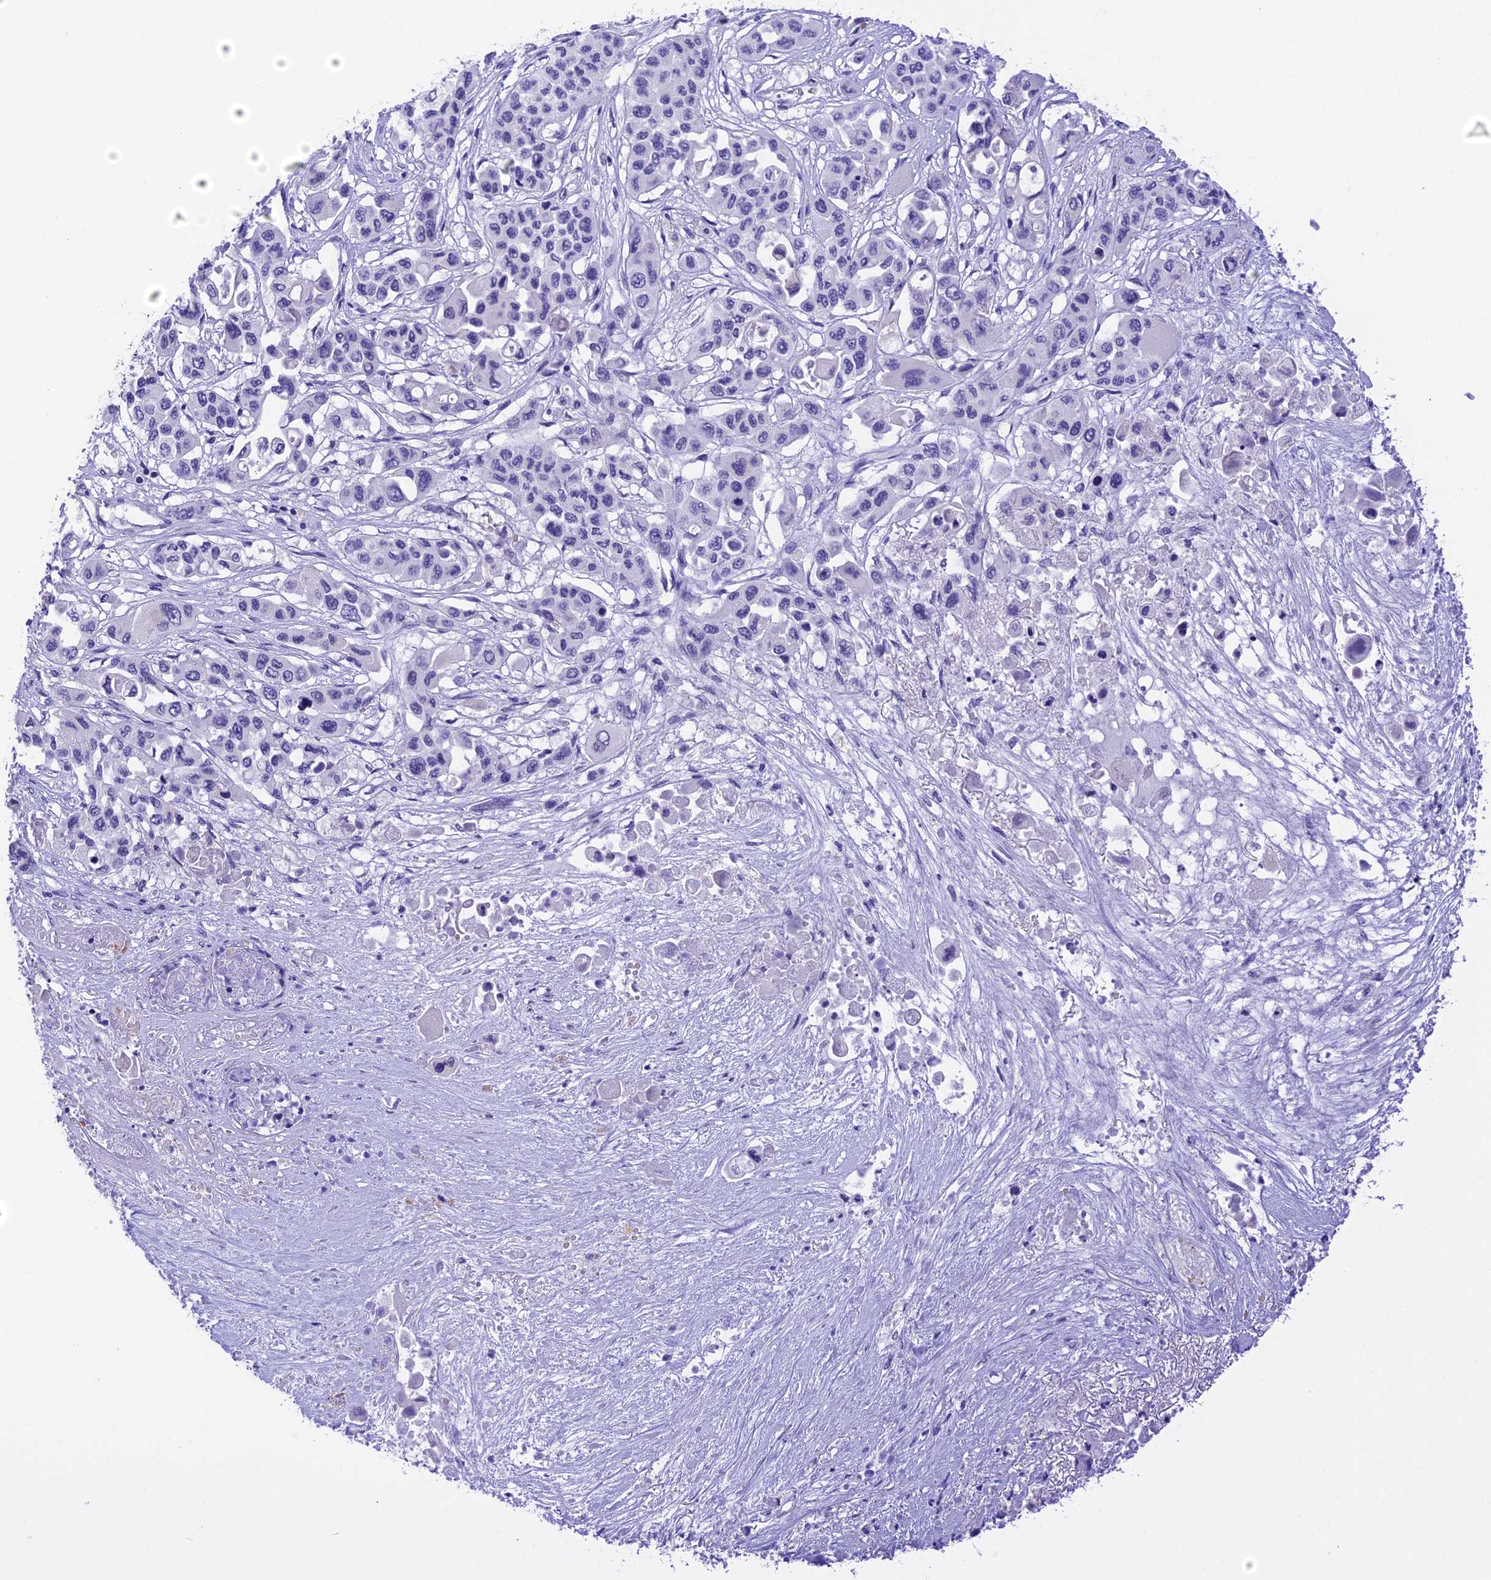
{"staining": {"intensity": "negative", "quantity": "none", "location": "none"}, "tissue": "pancreatic cancer", "cell_type": "Tumor cells", "image_type": "cancer", "snomed": [{"axis": "morphology", "description": "Adenocarcinoma, NOS"}, {"axis": "topography", "description": "Pancreas"}], "caption": "A high-resolution histopathology image shows immunohistochemistry (IHC) staining of adenocarcinoma (pancreatic), which exhibits no significant staining in tumor cells.", "gene": "AHSP", "patient": {"sex": "male", "age": 92}}